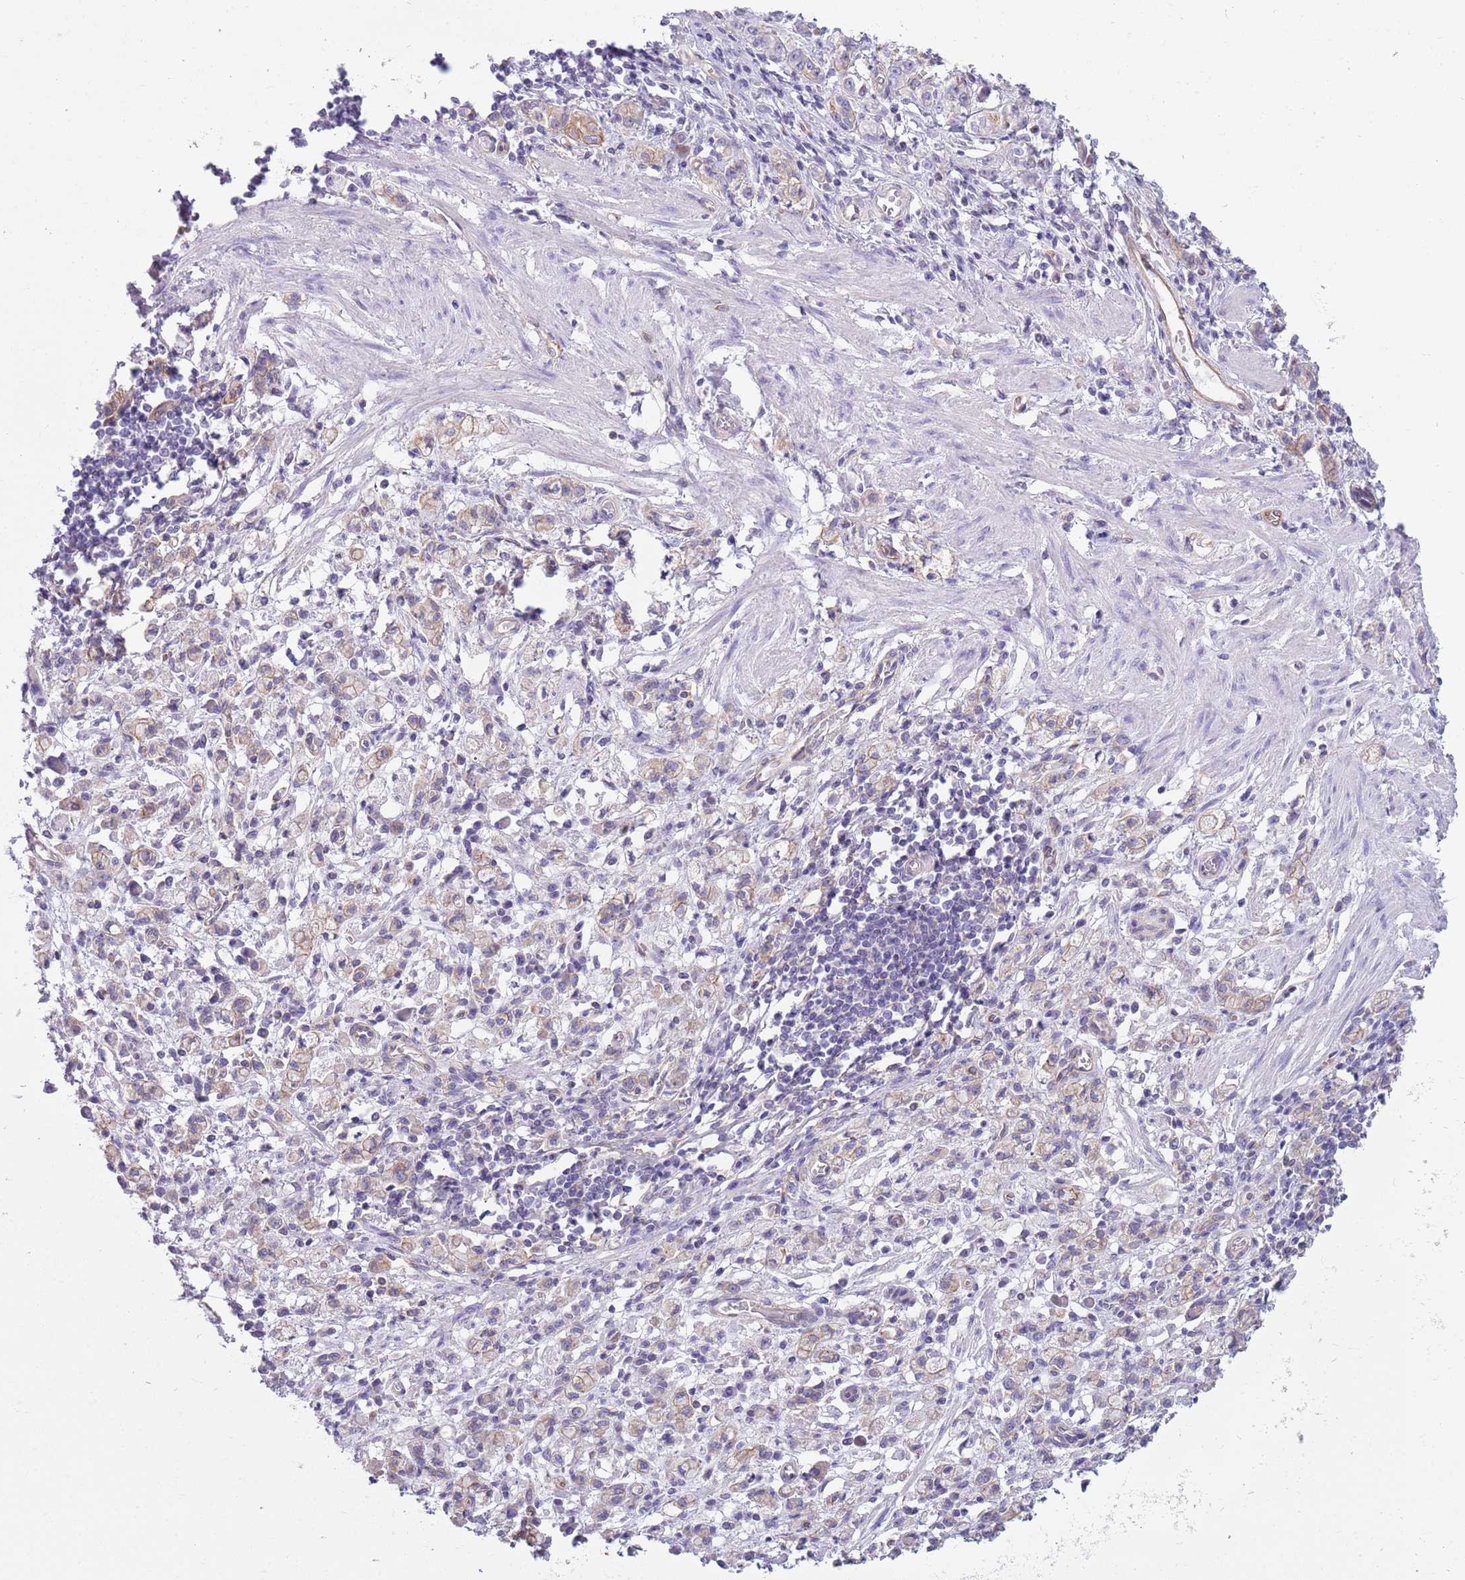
{"staining": {"intensity": "negative", "quantity": "none", "location": "none"}, "tissue": "stomach cancer", "cell_type": "Tumor cells", "image_type": "cancer", "snomed": [{"axis": "morphology", "description": "Adenocarcinoma, NOS"}, {"axis": "topography", "description": "Stomach"}], "caption": "IHC of stomach cancer (adenocarcinoma) reveals no positivity in tumor cells.", "gene": "RBP3", "patient": {"sex": "male", "age": 77}}